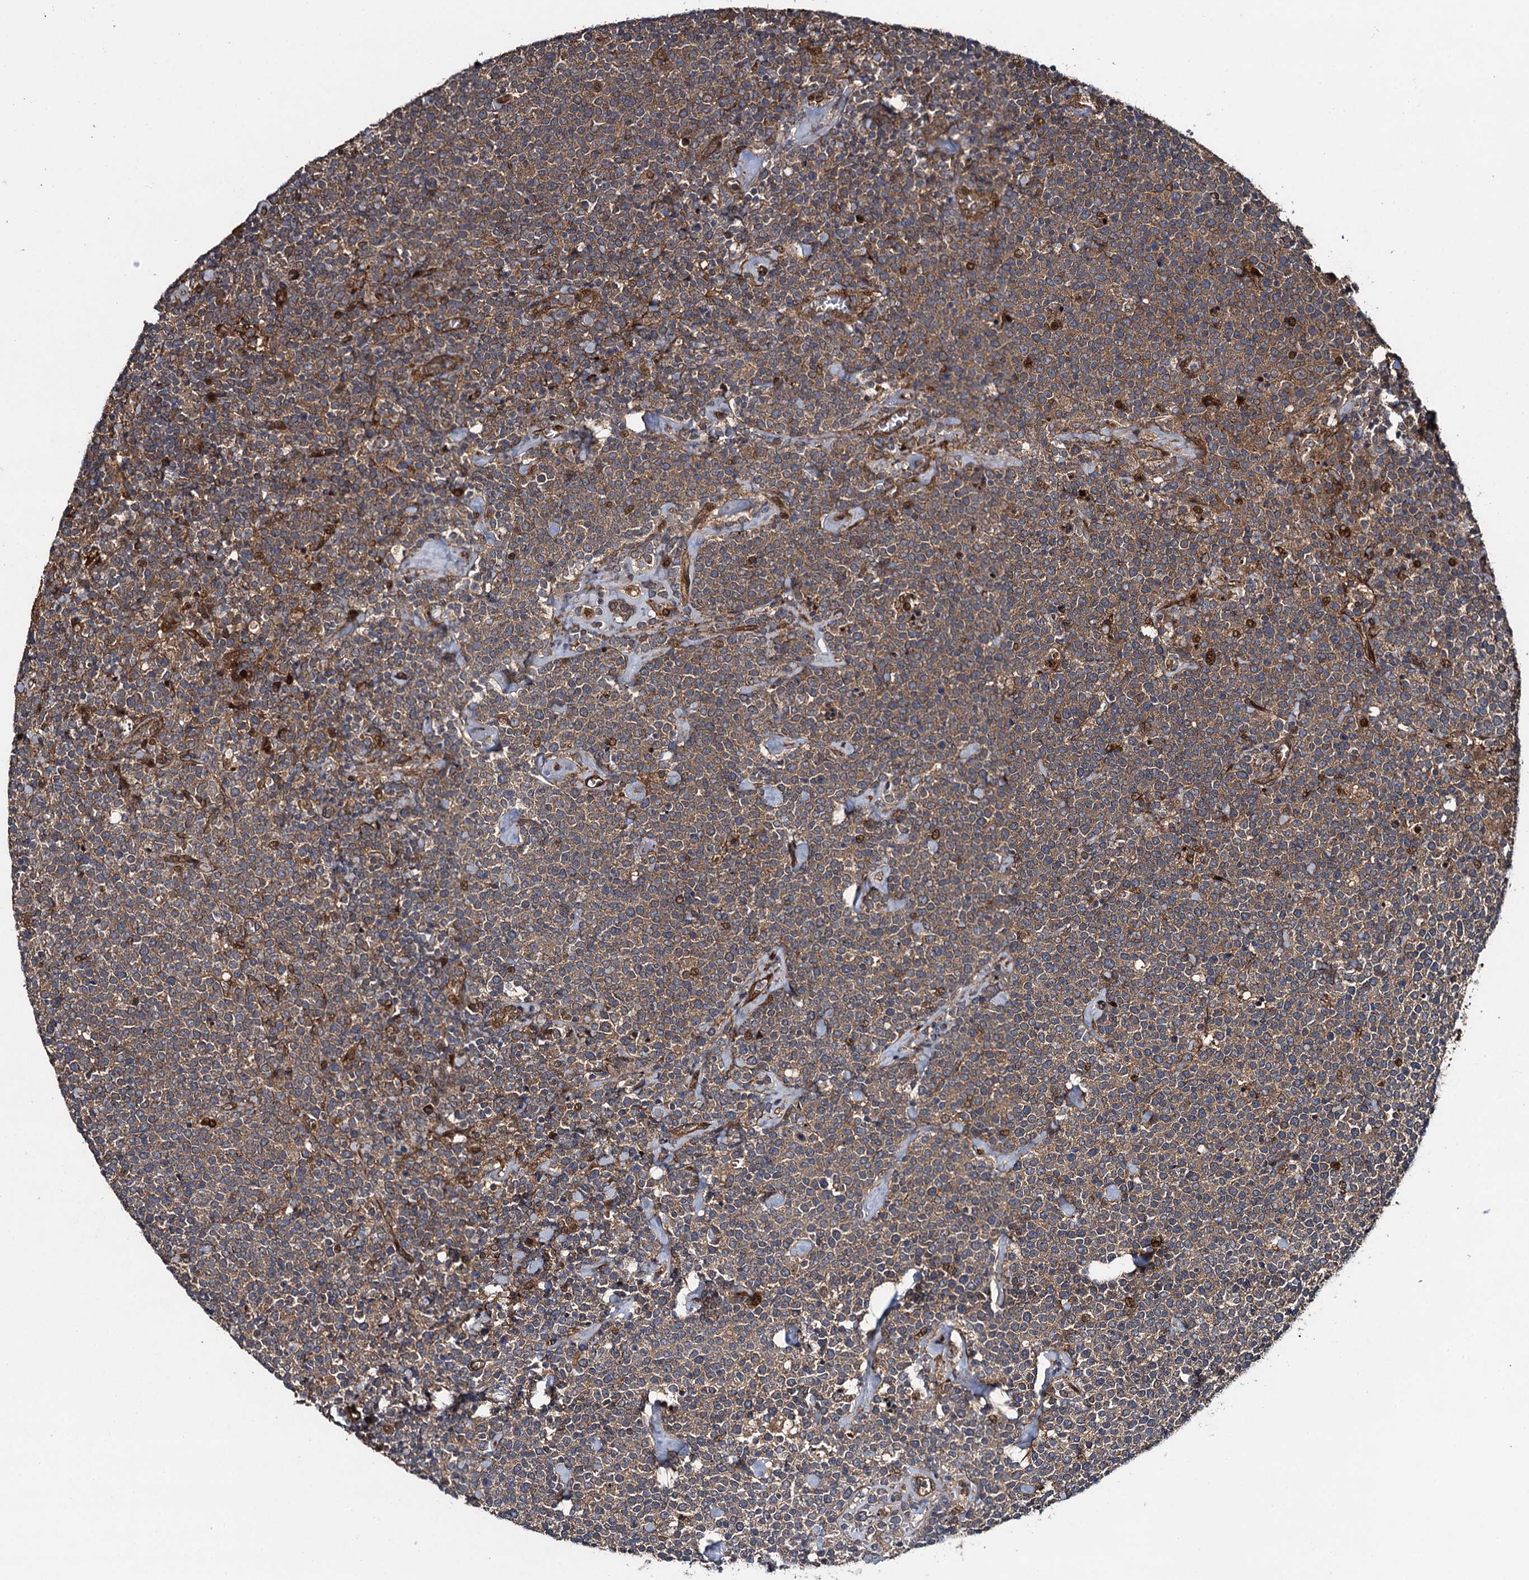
{"staining": {"intensity": "moderate", "quantity": ">75%", "location": "cytoplasmic/membranous"}, "tissue": "lymphoma", "cell_type": "Tumor cells", "image_type": "cancer", "snomed": [{"axis": "morphology", "description": "Malignant lymphoma, non-Hodgkin's type, High grade"}, {"axis": "topography", "description": "Lymph node"}], "caption": "Immunohistochemistry histopathology image of neoplastic tissue: malignant lymphoma, non-Hodgkin's type (high-grade) stained using immunohistochemistry (IHC) exhibits medium levels of moderate protein expression localized specifically in the cytoplasmic/membranous of tumor cells, appearing as a cytoplasmic/membranous brown color.", "gene": "RHOBTB1", "patient": {"sex": "male", "age": 61}}